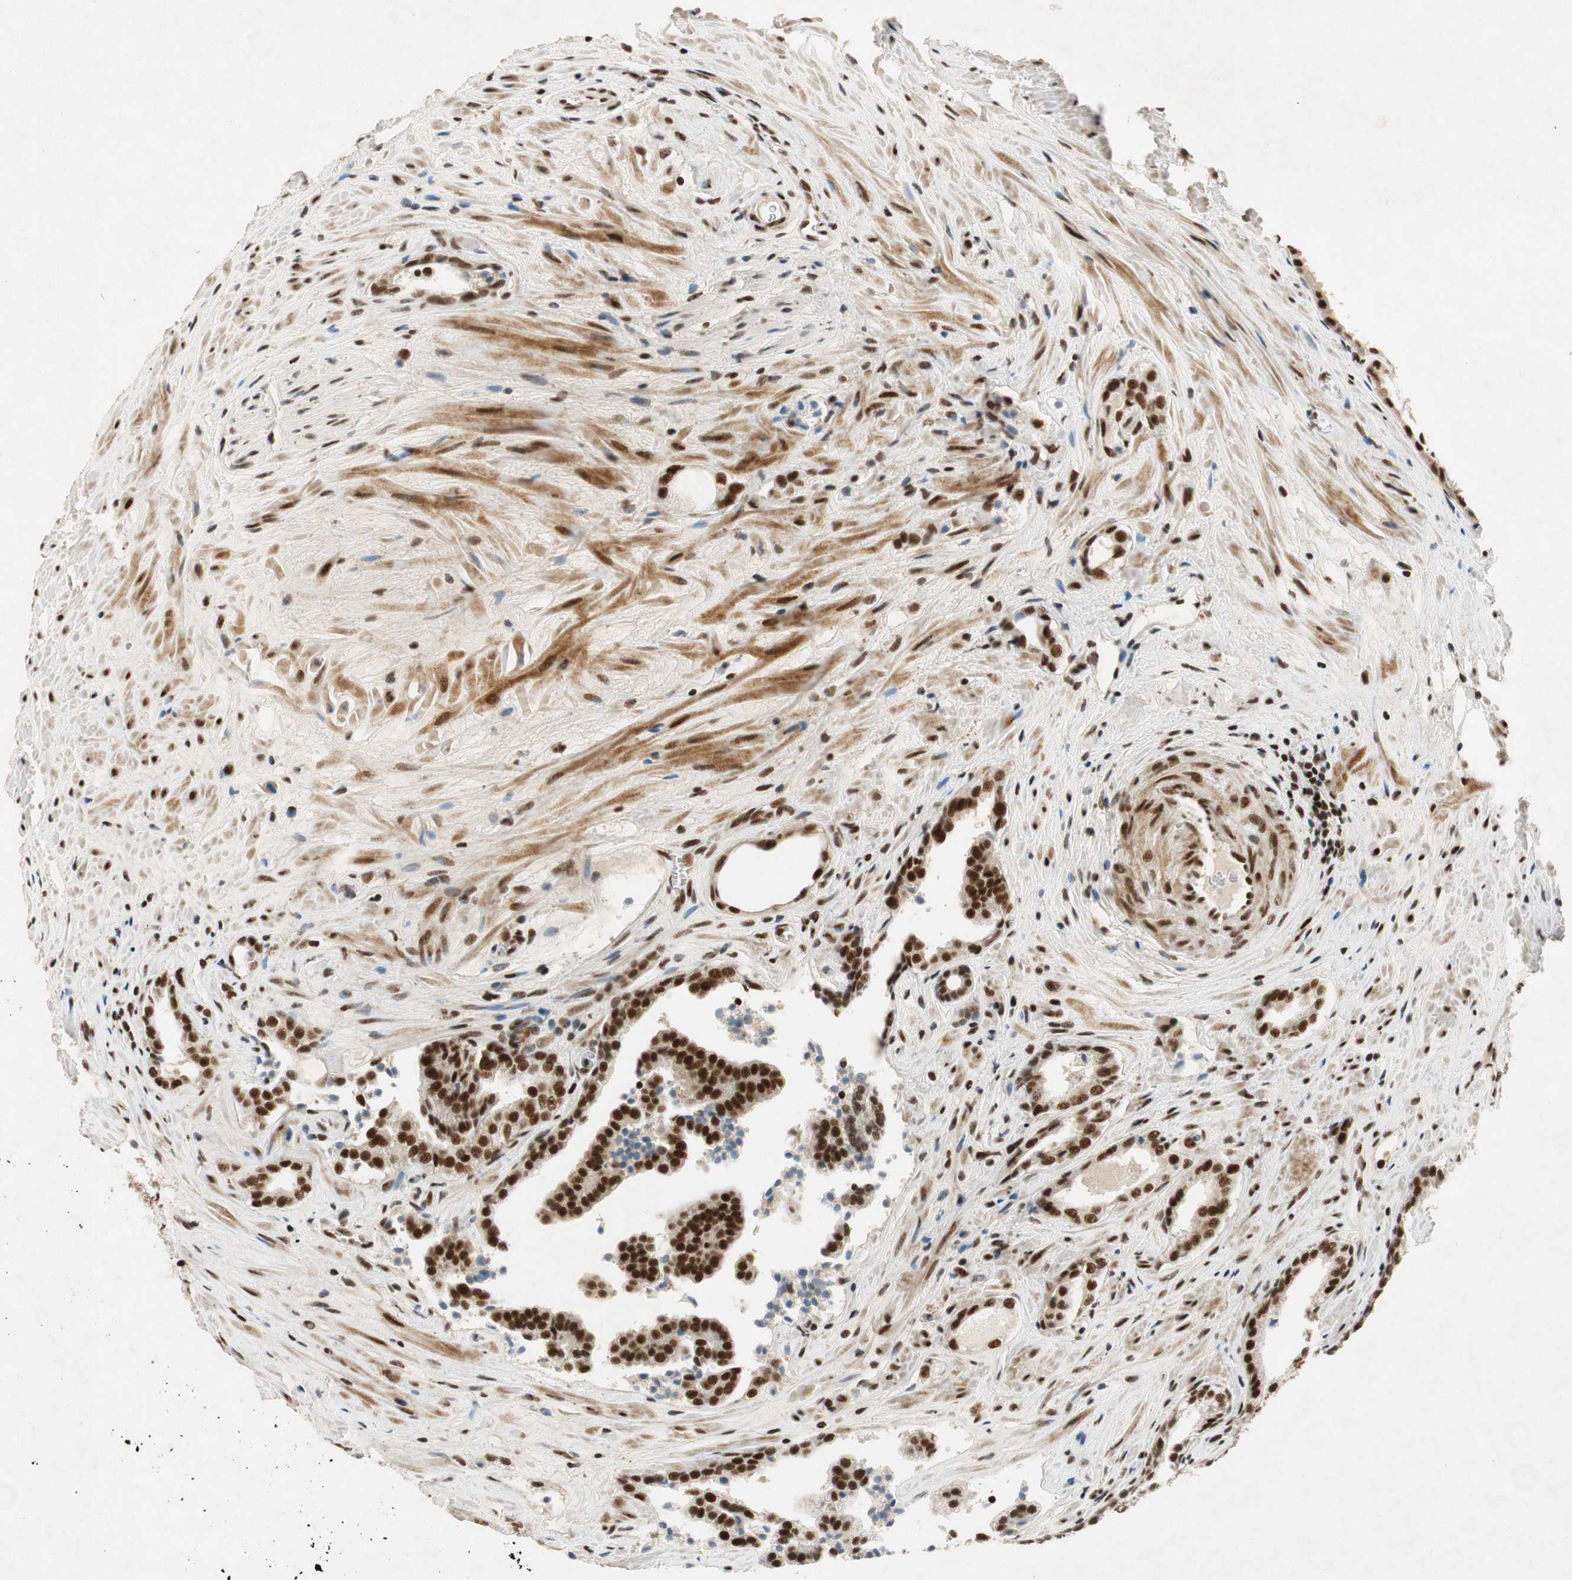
{"staining": {"intensity": "strong", "quantity": ">75%", "location": "nuclear"}, "tissue": "prostate cancer", "cell_type": "Tumor cells", "image_type": "cancer", "snomed": [{"axis": "morphology", "description": "Adenocarcinoma, Low grade"}, {"axis": "topography", "description": "Prostate"}], "caption": "Immunohistochemical staining of human prostate cancer (low-grade adenocarcinoma) shows high levels of strong nuclear protein positivity in about >75% of tumor cells.", "gene": "NCBP3", "patient": {"sex": "male", "age": 60}}